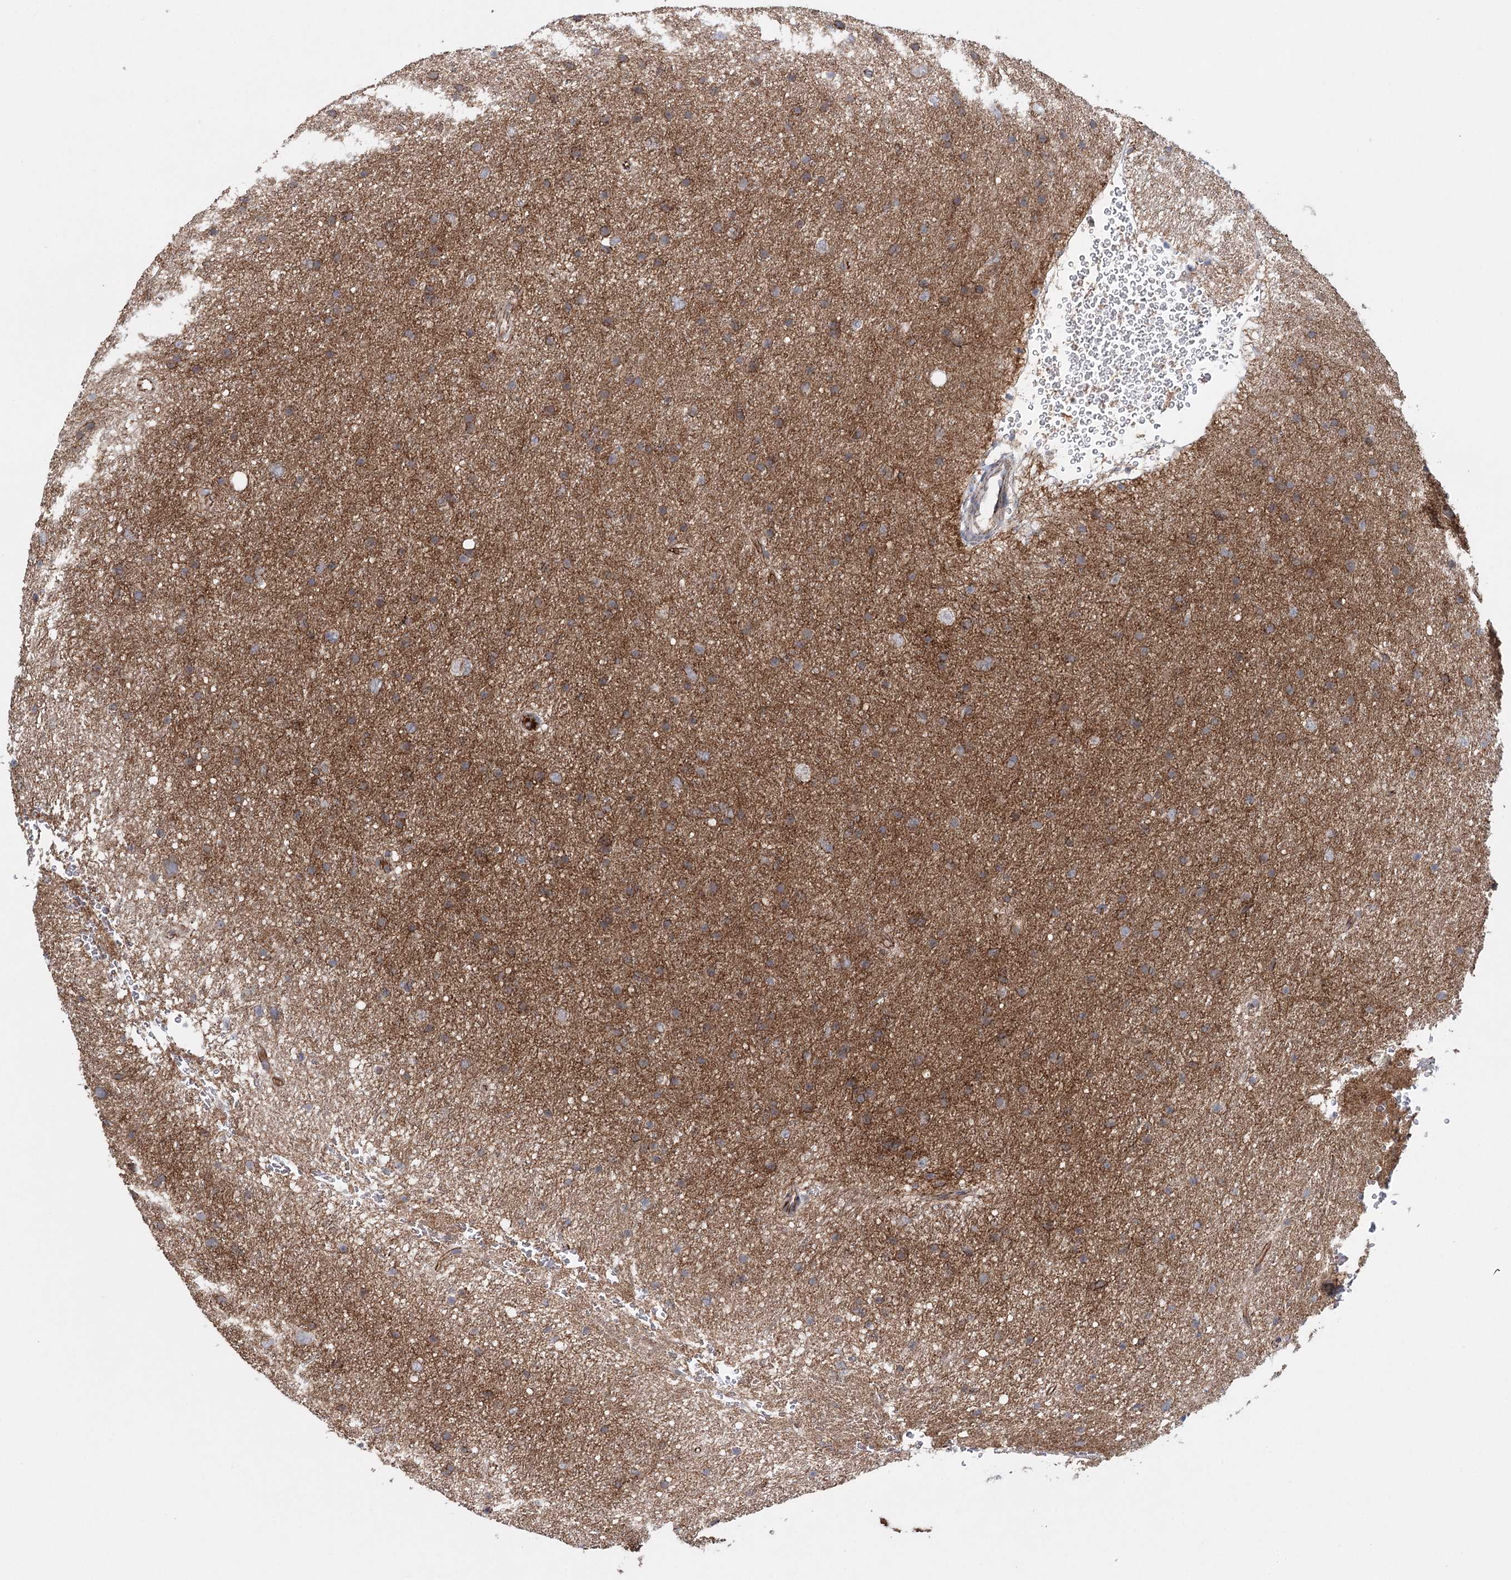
{"staining": {"intensity": "moderate", "quantity": ">75%", "location": "cytoplasmic/membranous"}, "tissue": "glioma", "cell_type": "Tumor cells", "image_type": "cancer", "snomed": [{"axis": "morphology", "description": "Glioma, malignant, Low grade"}, {"axis": "topography", "description": "Cerebral cortex"}], "caption": "Glioma was stained to show a protein in brown. There is medium levels of moderate cytoplasmic/membranous positivity in about >75% of tumor cells.", "gene": "PKP4", "patient": {"sex": "female", "age": 39}}